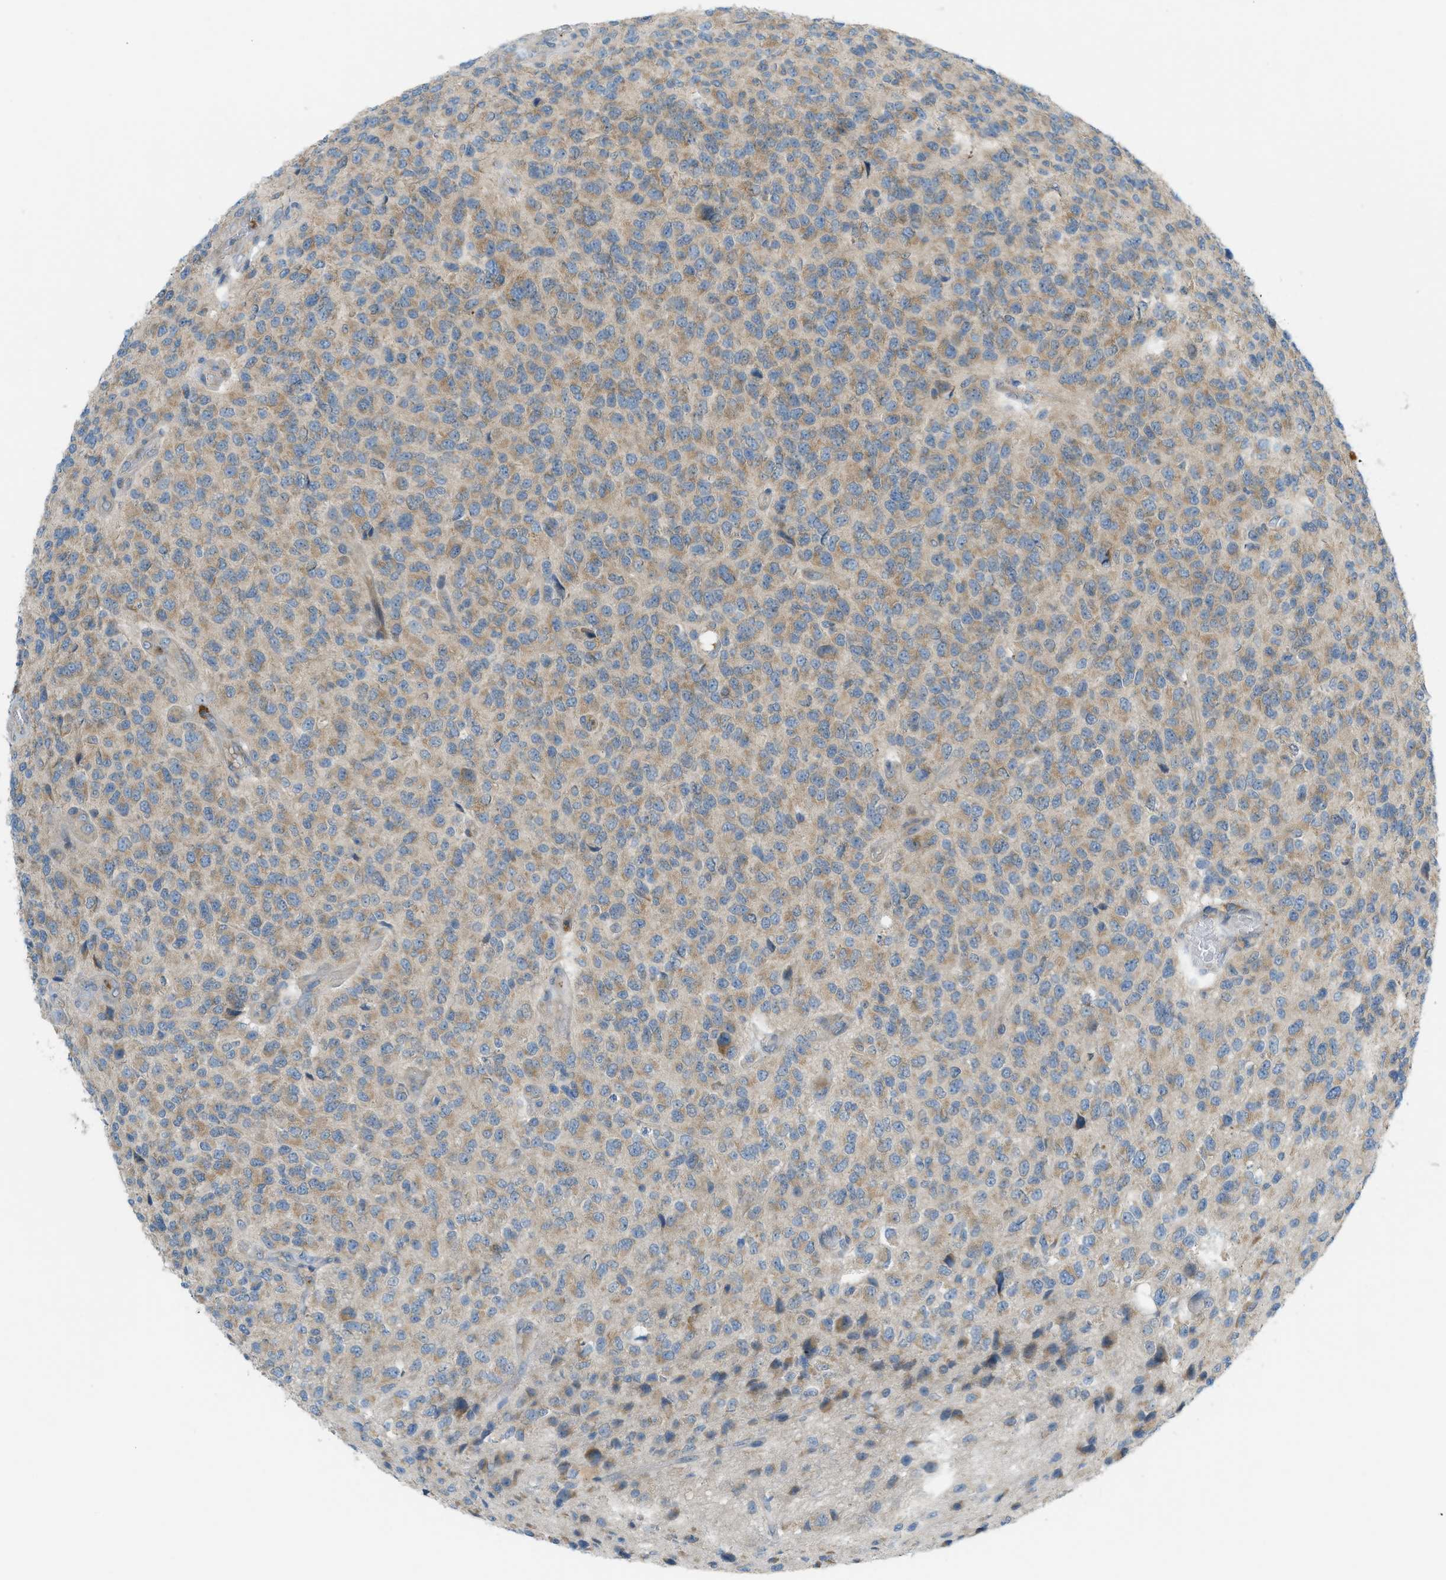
{"staining": {"intensity": "weak", "quantity": ">75%", "location": "cytoplasmic/membranous"}, "tissue": "glioma", "cell_type": "Tumor cells", "image_type": "cancer", "snomed": [{"axis": "morphology", "description": "Glioma, malignant, High grade"}, {"axis": "topography", "description": "pancreas cauda"}], "caption": "Immunohistochemistry (DAB (3,3'-diaminobenzidine)) staining of human malignant high-grade glioma shows weak cytoplasmic/membranous protein expression in about >75% of tumor cells.", "gene": "DYRK1A", "patient": {"sex": "male", "age": 60}}